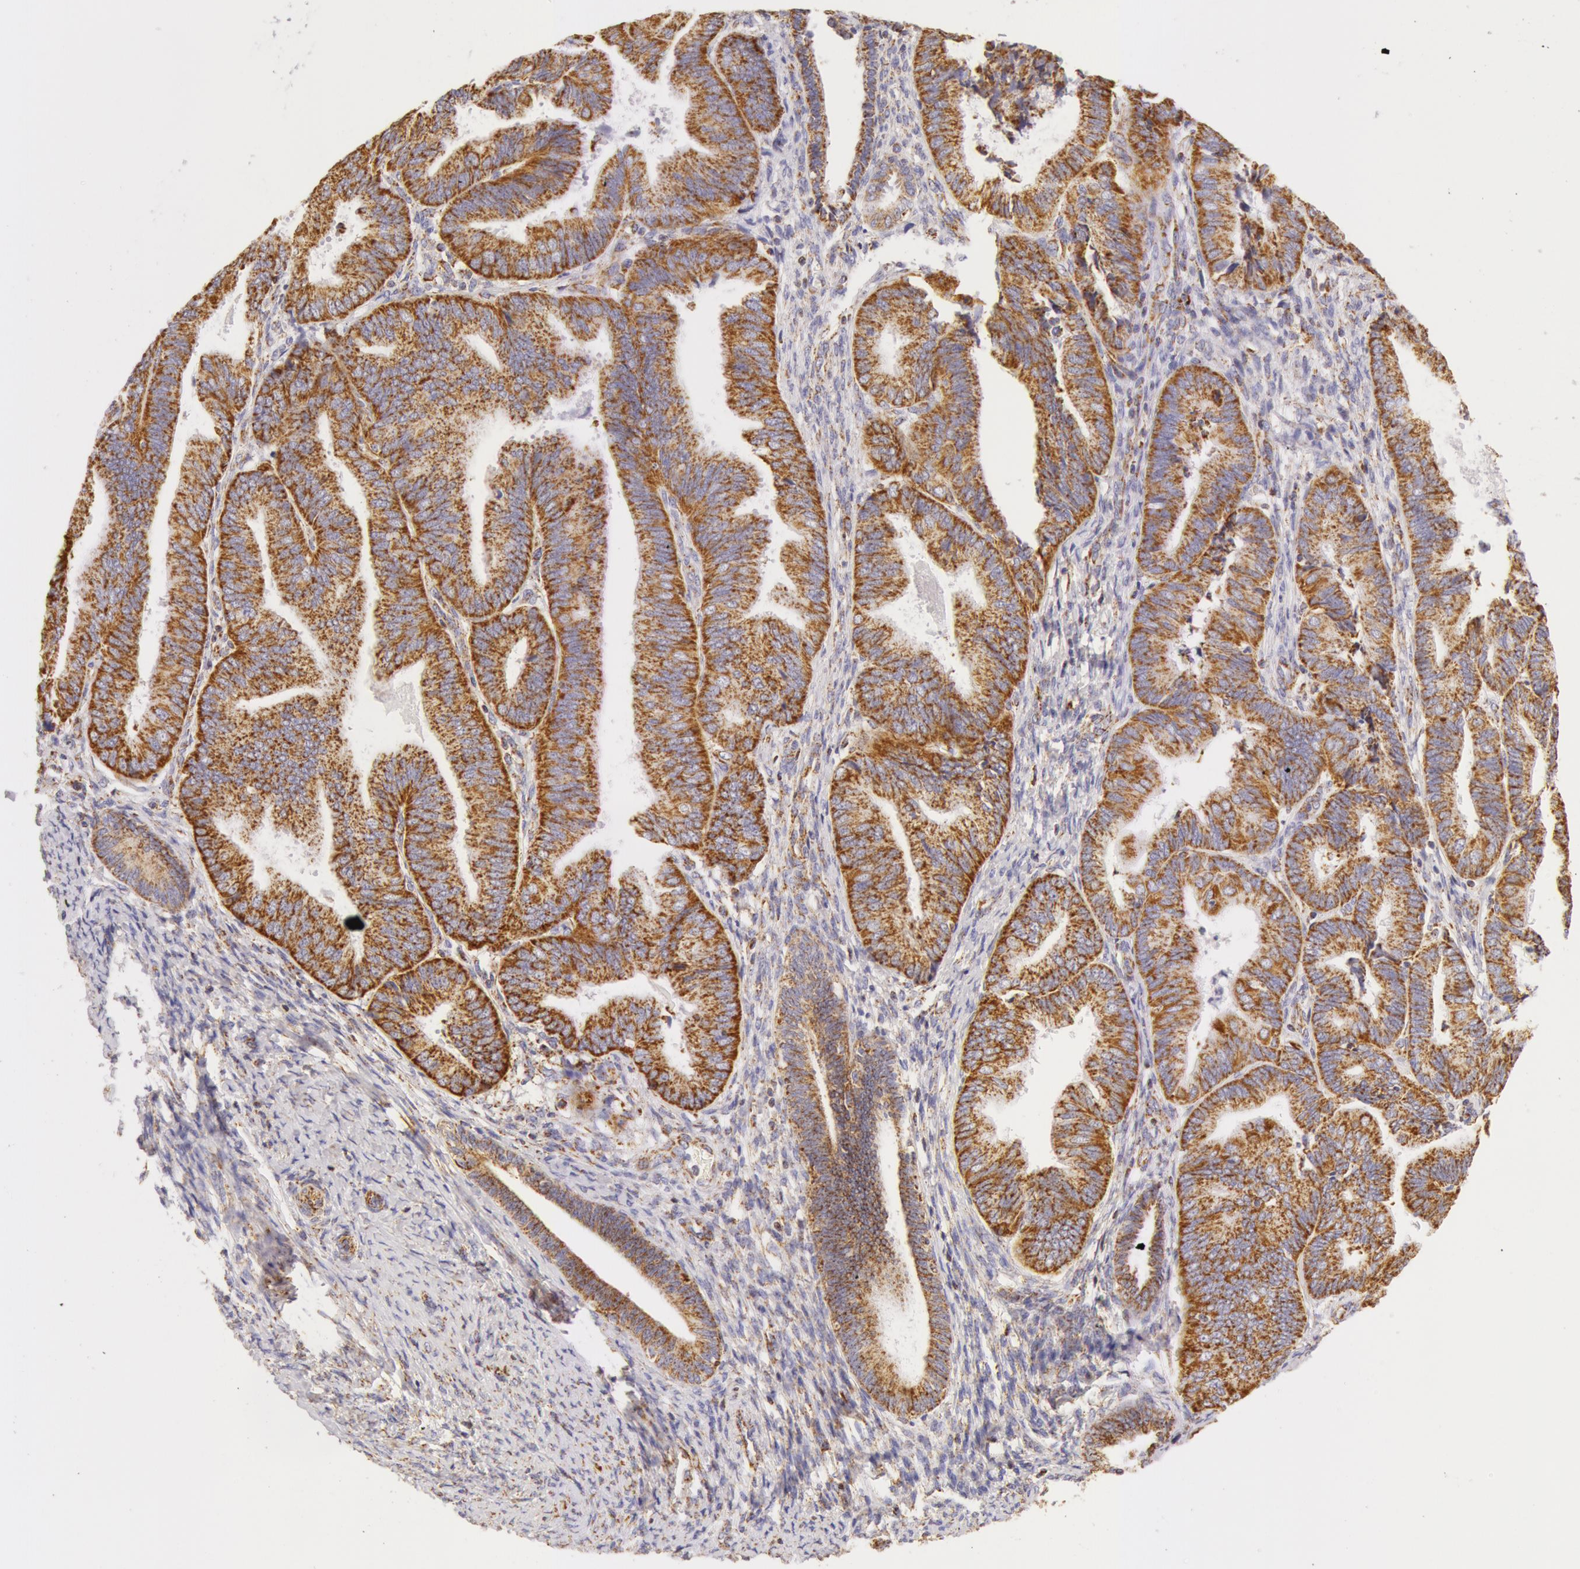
{"staining": {"intensity": "moderate", "quantity": ">75%", "location": "cytoplasmic/membranous"}, "tissue": "endometrial cancer", "cell_type": "Tumor cells", "image_type": "cancer", "snomed": [{"axis": "morphology", "description": "Adenocarcinoma, NOS"}, {"axis": "topography", "description": "Endometrium"}], "caption": "Endometrial adenocarcinoma stained for a protein reveals moderate cytoplasmic/membranous positivity in tumor cells.", "gene": "ATP5F1B", "patient": {"sex": "female", "age": 63}}